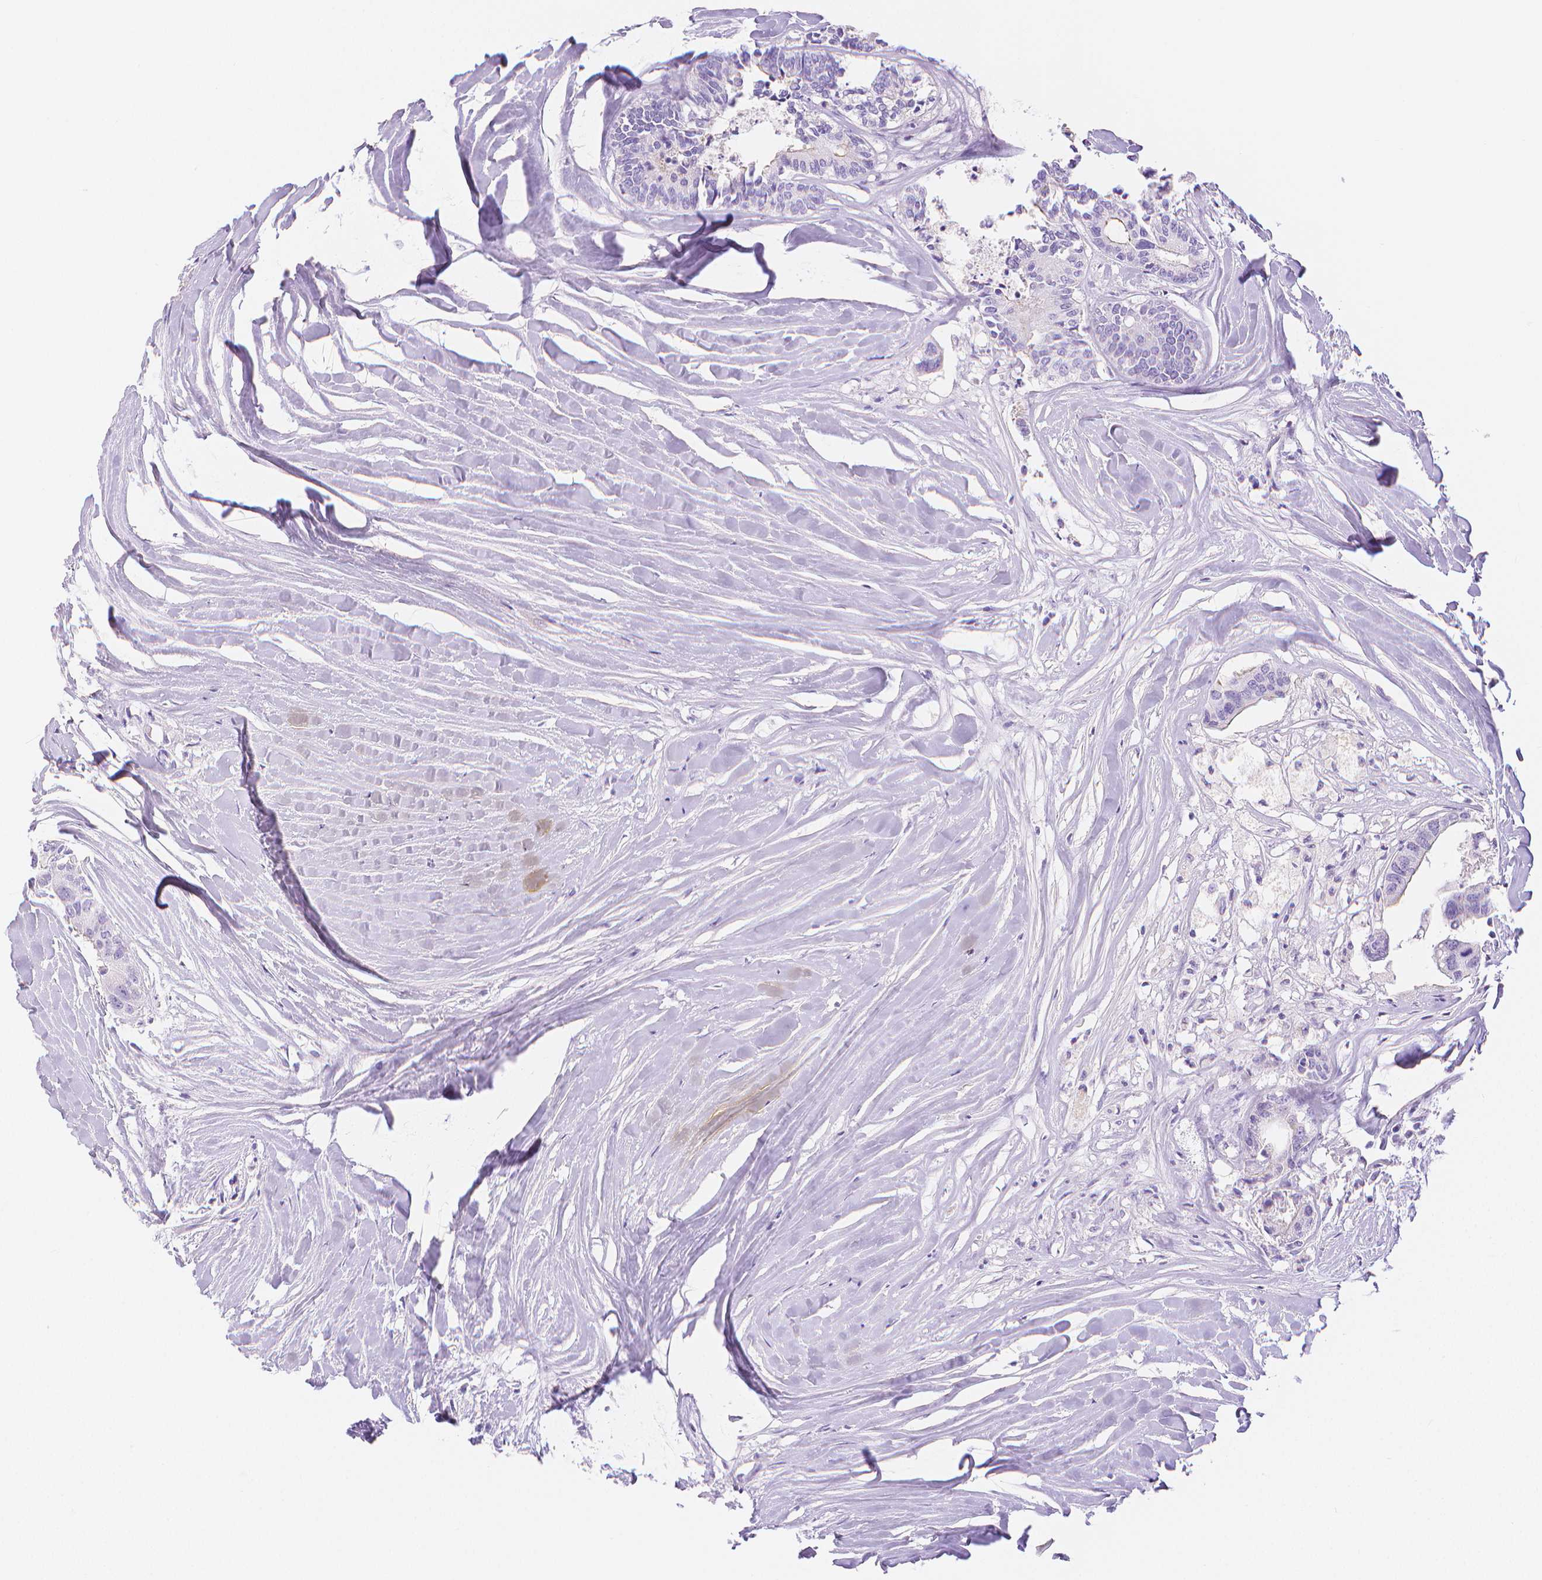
{"staining": {"intensity": "negative", "quantity": "none", "location": "none"}, "tissue": "colorectal cancer", "cell_type": "Tumor cells", "image_type": "cancer", "snomed": [{"axis": "morphology", "description": "Adenocarcinoma, NOS"}, {"axis": "topography", "description": "Colon"}, {"axis": "topography", "description": "Rectum"}], "caption": "Tumor cells show no significant positivity in colorectal adenocarcinoma.", "gene": "SLC27A5", "patient": {"sex": "male", "age": 57}}